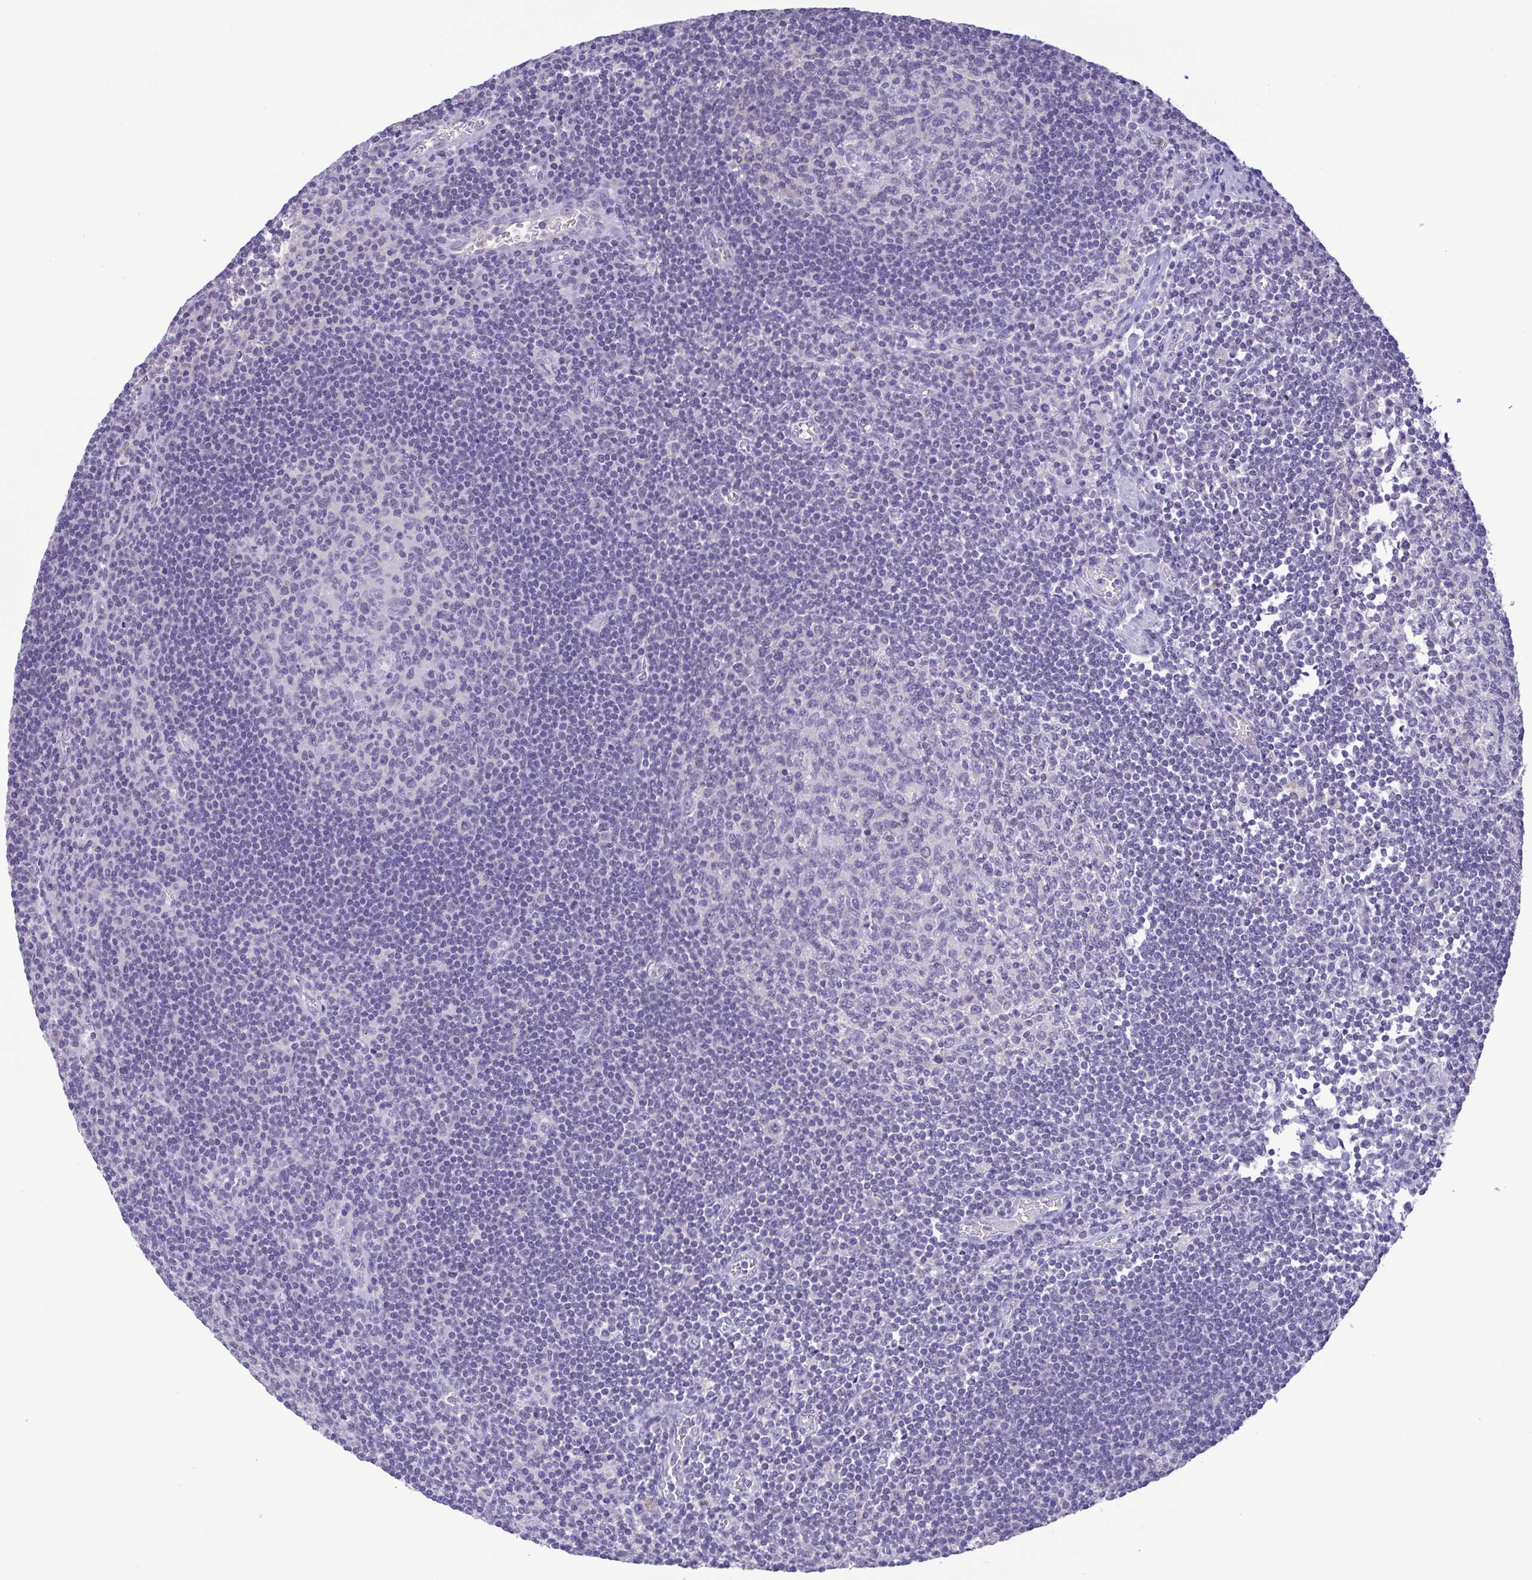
{"staining": {"intensity": "negative", "quantity": "none", "location": "none"}, "tissue": "lymph node", "cell_type": "Germinal center cells", "image_type": "normal", "snomed": [{"axis": "morphology", "description": "Normal tissue, NOS"}, {"axis": "topography", "description": "Lymph node"}], "caption": "Lymph node was stained to show a protein in brown. There is no significant staining in germinal center cells. (DAB IHC with hematoxylin counter stain).", "gene": "LDHC", "patient": {"sex": "male", "age": 67}}